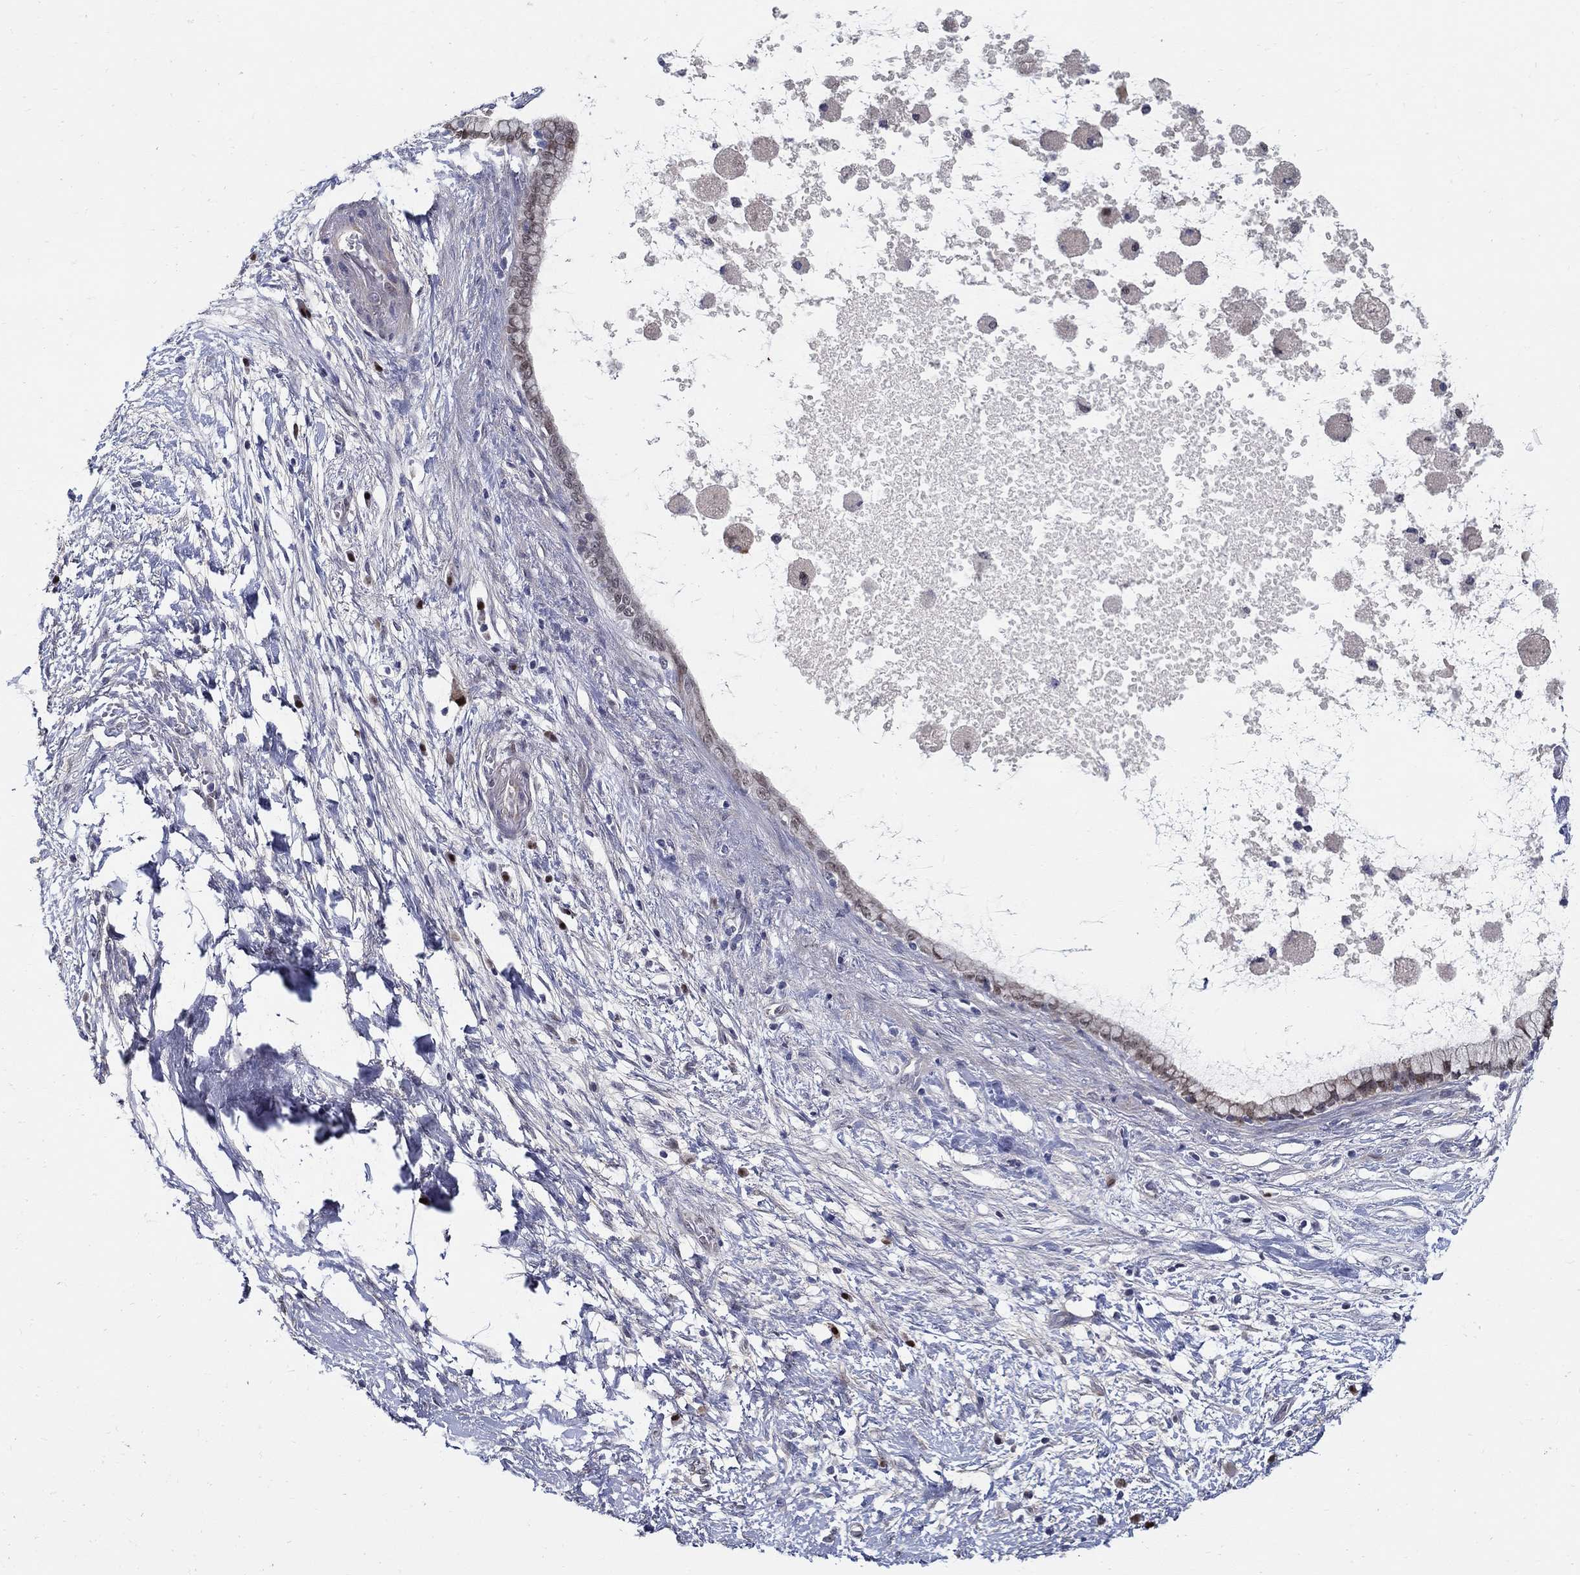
{"staining": {"intensity": "moderate", "quantity": "<25%", "location": "nuclear"}, "tissue": "pancreatic cancer", "cell_type": "Tumor cells", "image_type": "cancer", "snomed": [{"axis": "morphology", "description": "Adenocarcinoma, NOS"}, {"axis": "topography", "description": "Pancreas"}], "caption": "High-power microscopy captured an immunohistochemistry (IHC) photomicrograph of pancreatic cancer (adenocarcinoma), revealing moderate nuclear expression in about <25% of tumor cells.", "gene": "C16orf46", "patient": {"sex": "female", "age": 72}}